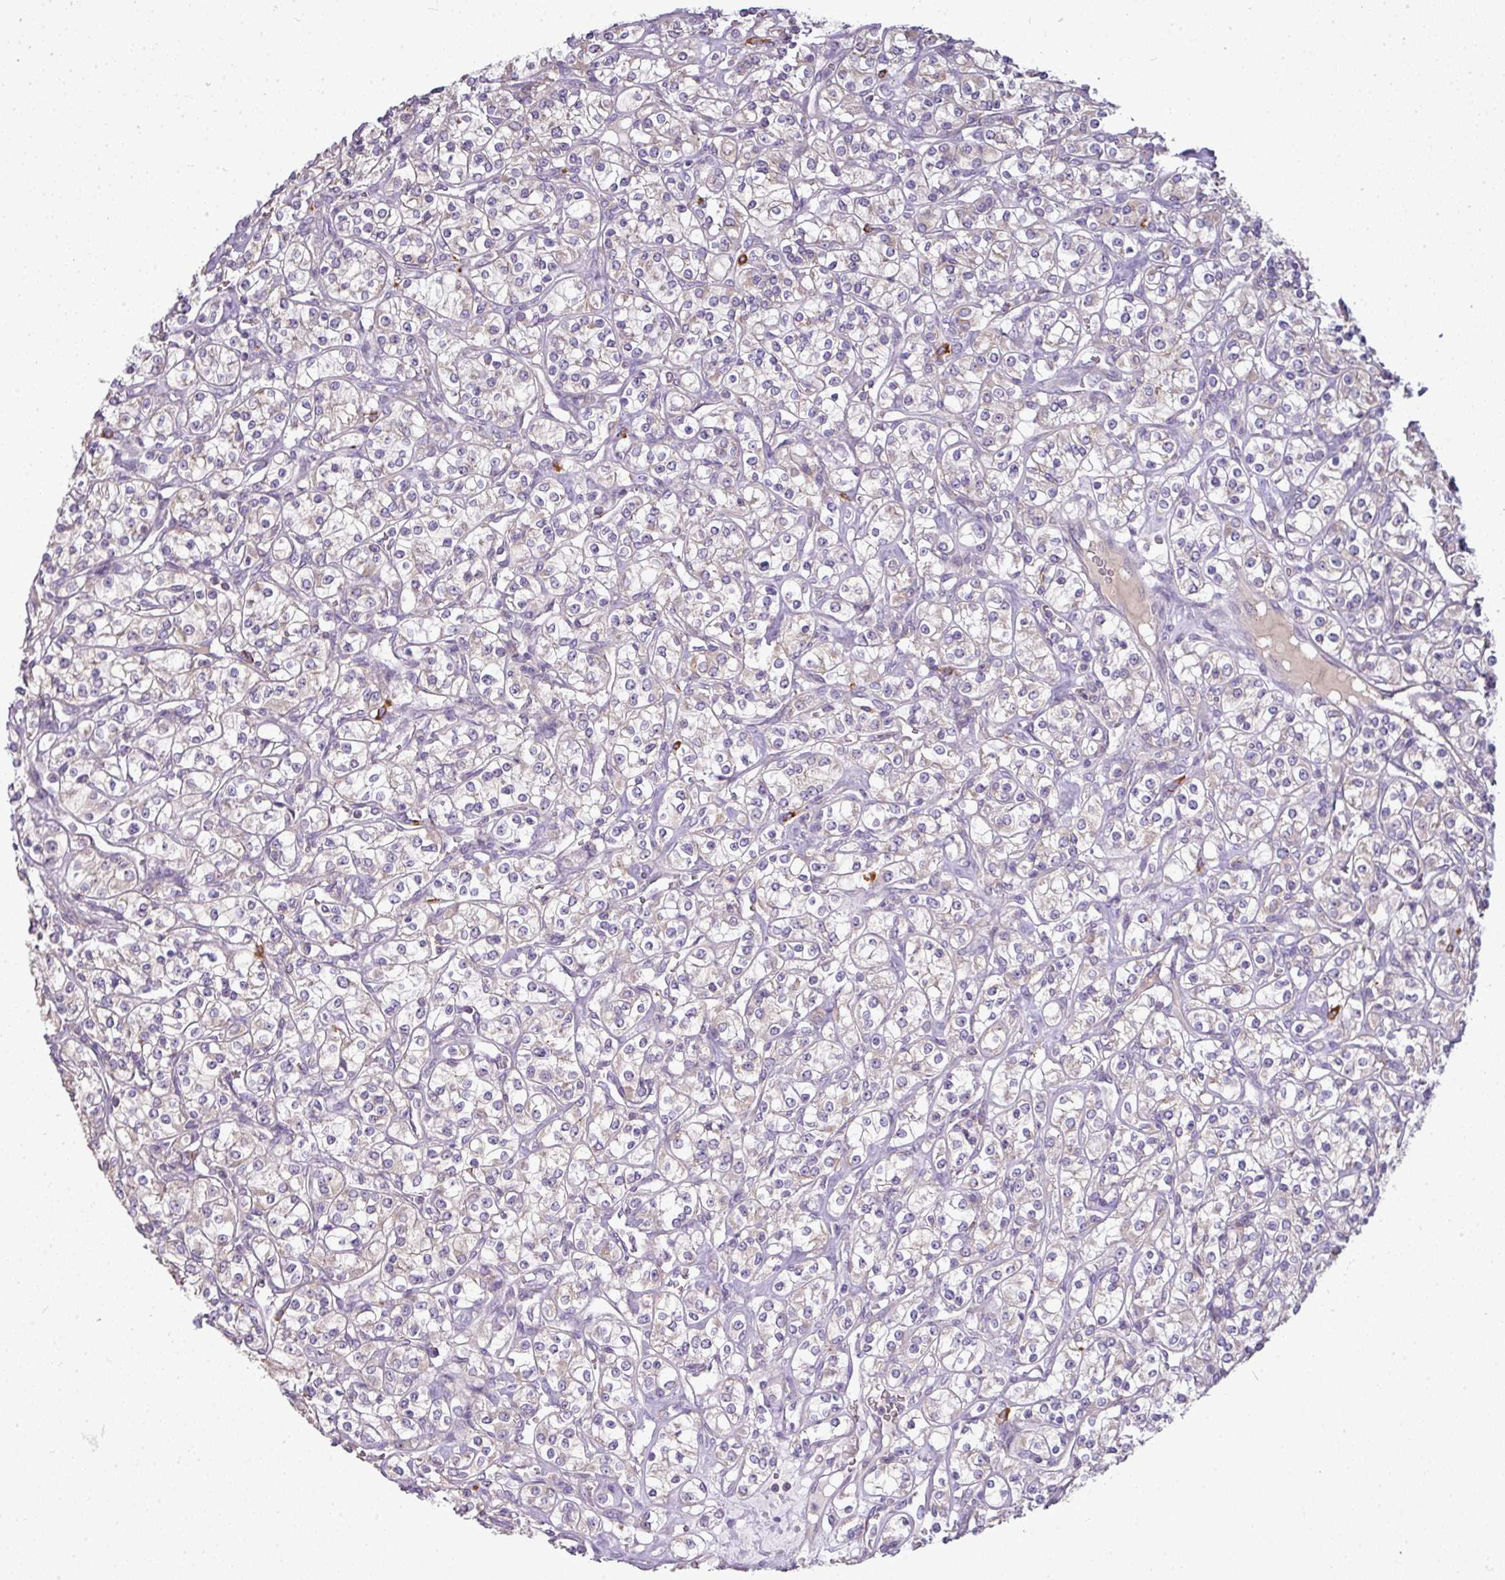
{"staining": {"intensity": "negative", "quantity": "none", "location": "none"}, "tissue": "renal cancer", "cell_type": "Tumor cells", "image_type": "cancer", "snomed": [{"axis": "morphology", "description": "Adenocarcinoma, NOS"}, {"axis": "topography", "description": "Kidney"}], "caption": "A high-resolution histopathology image shows immunohistochemistry (IHC) staining of renal cancer, which reveals no significant expression in tumor cells.", "gene": "STAT5A", "patient": {"sex": "male", "age": 77}}